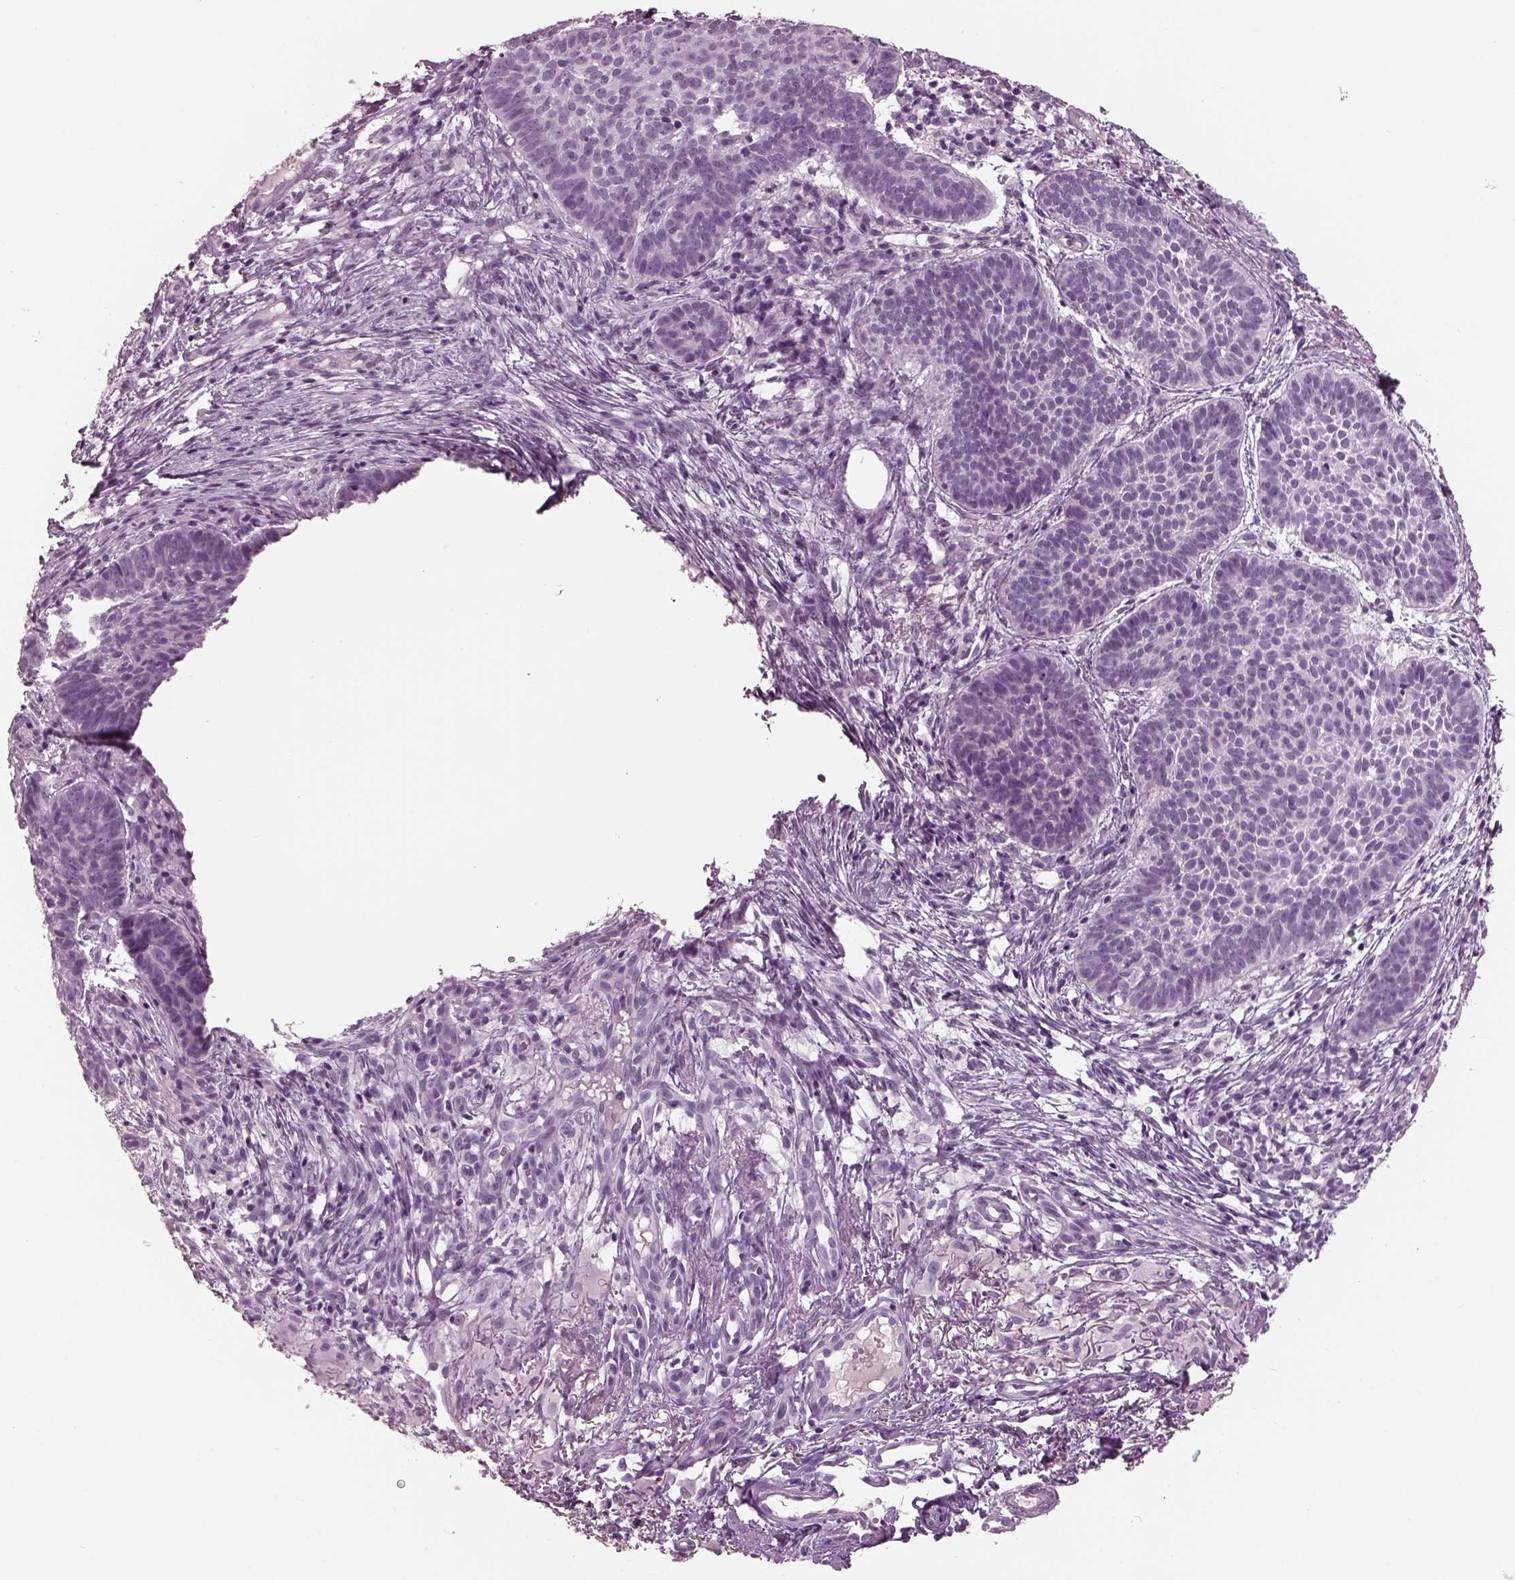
{"staining": {"intensity": "negative", "quantity": "none", "location": "none"}, "tissue": "skin cancer", "cell_type": "Tumor cells", "image_type": "cancer", "snomed": [{"axis": "morphology", "description": "Basal cell carcinoma"}, {"axis": "topography", "description": "Skin"}], "caption": "High magnification brightfield microscopy of skin cancer (basal cell carcinoma) stained with DAB (brown) and counterstained with hematoxylin (blue): tumor cells show no significant positivity.", "gene": "PACRG", "patient": {"sex": "male", "age": 72}}